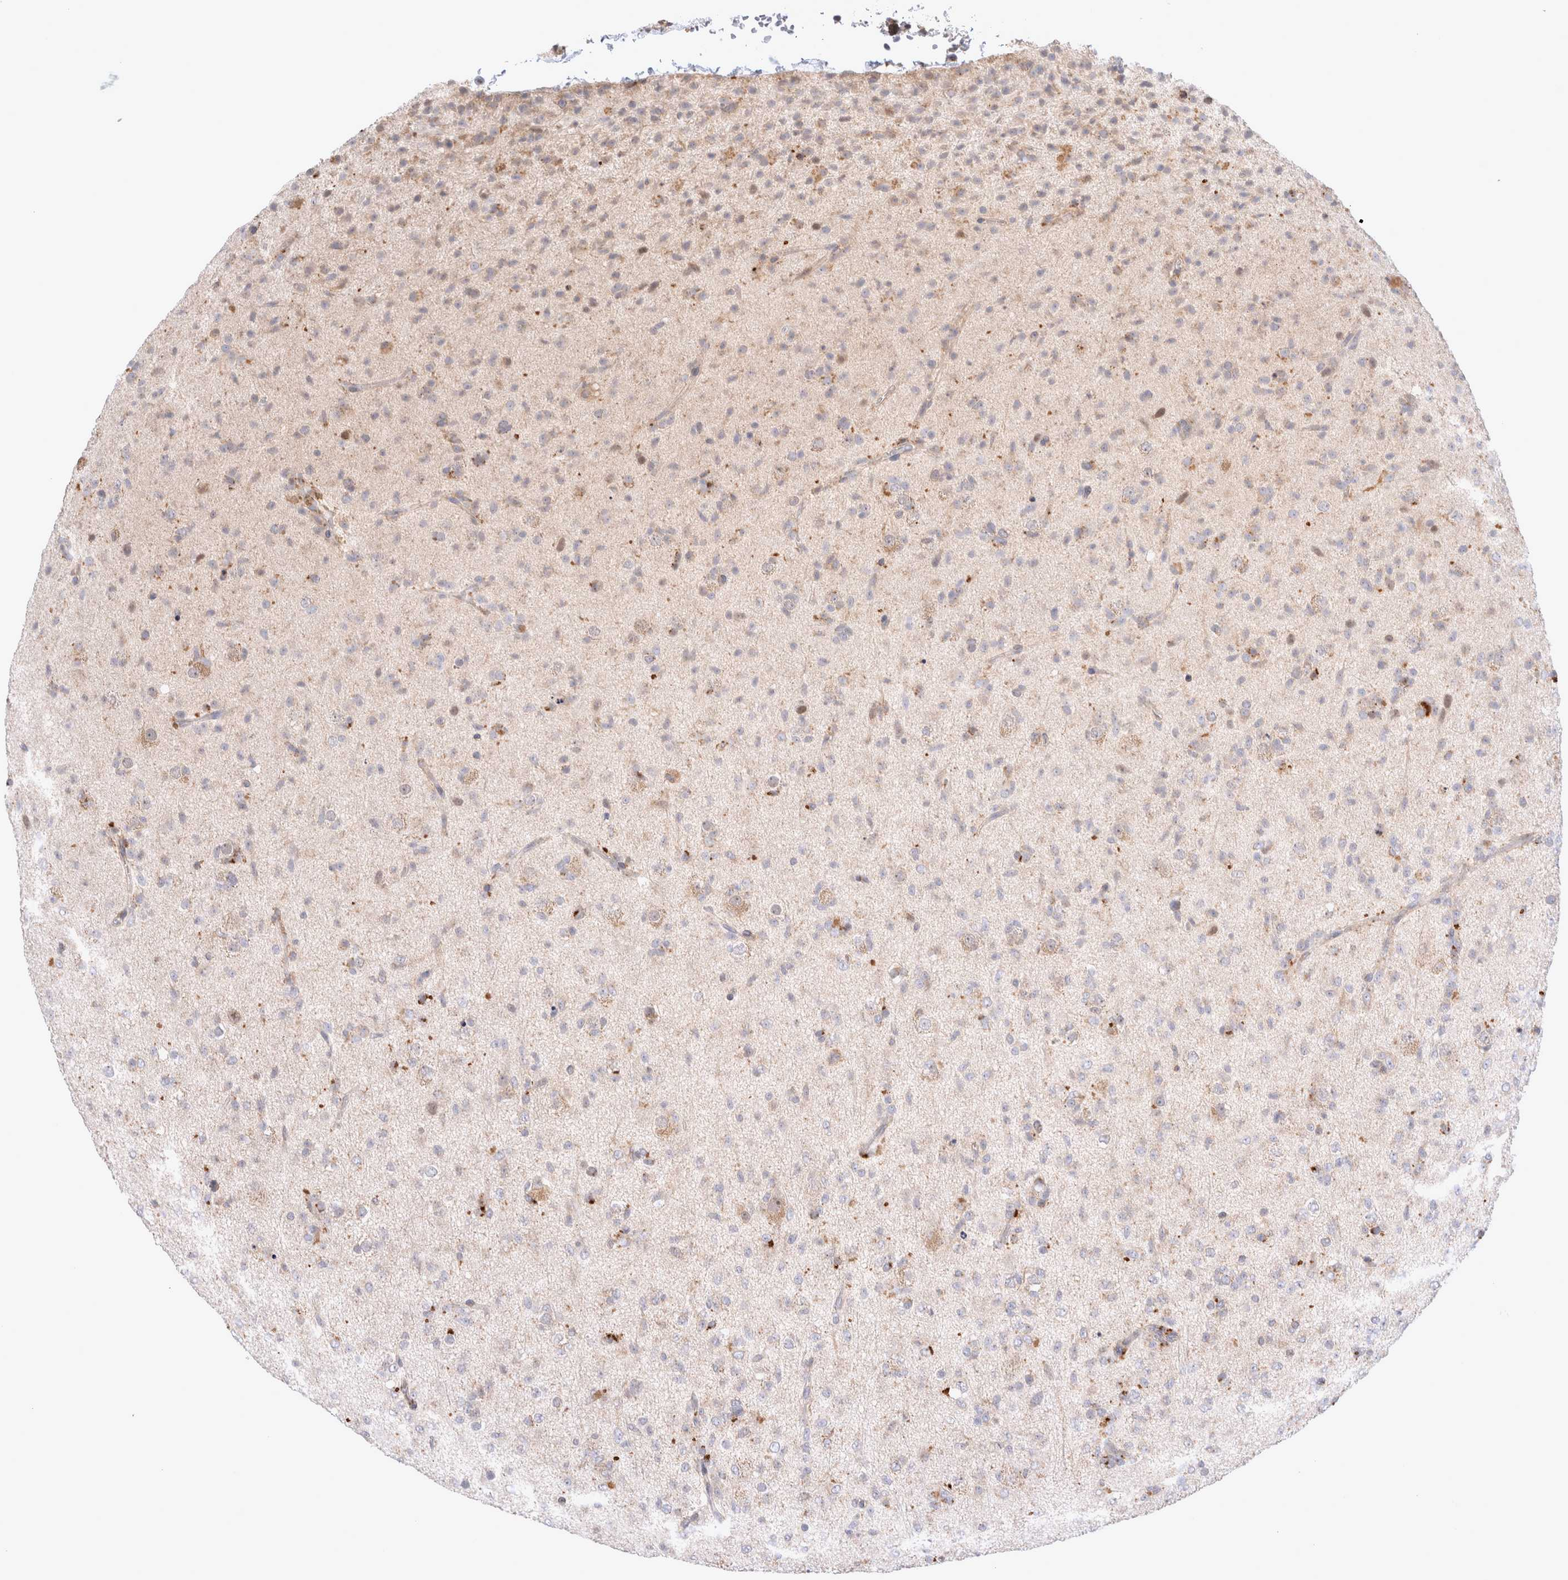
{"staining": {"intensity": "weak", "quantity": "<25%", "location": "cytoplasmic/membranous"}, "tissue": "glioma", "cell_type": "Tumor cells", "image_type": "cancer", "snomed": [{"axis": "morphology", "description": "Glioma, malignant, Low grade"}, {"axis": "topography", "description": "Brain"}], "caption": "High power microscopy micrograph of an immunohistochemistry (IHC) micrograph of low-grade glioma (malignant), revealing no significant positivity in tumor cells. The staining is performed using DAB (3,3'-diaminobenzidine) brown chromogen with nuclei counter-stained in using hematoxylin.", "gene": "NPC1", "patient": {"sex": "male", "age": 65}}